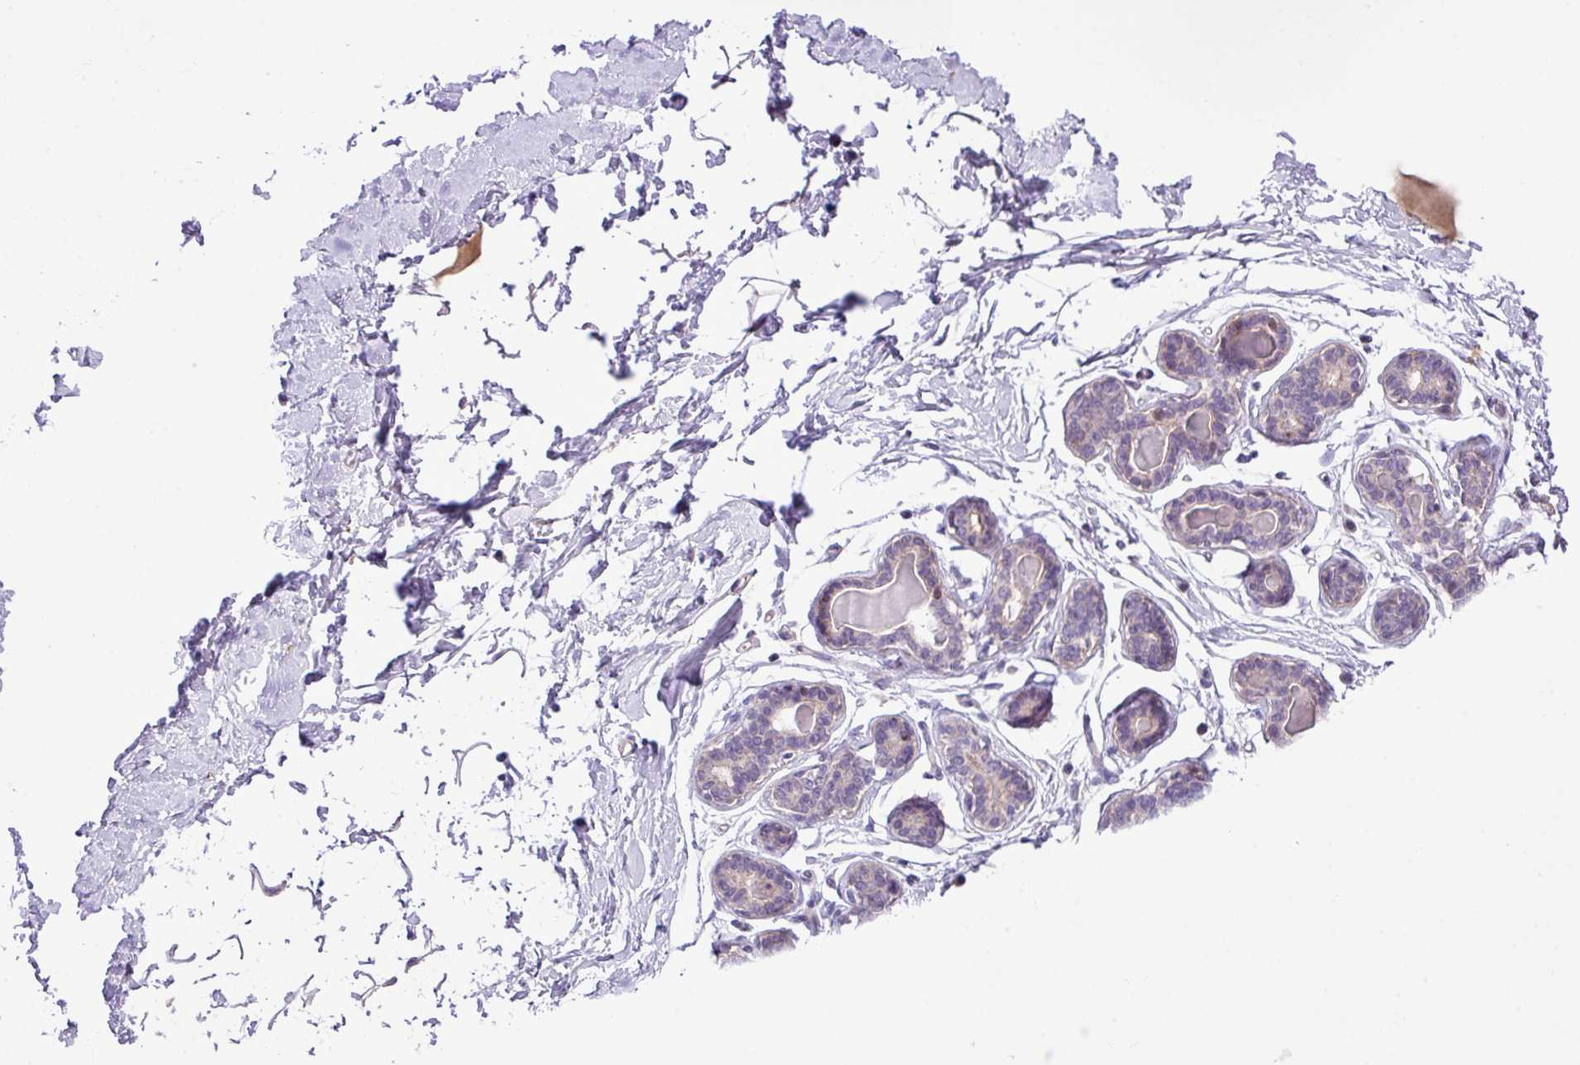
{"staining": {"intensity": "negative", "quantity": "none", "location": "none"}, "tissue": "breast", "cell_type": "Adipocytes", "image_type": "normal", "snomed": [{"axis": "morphology", "description": "Normal tissue, NOS"}, {"axis": "topography", "description": "Breast"}], "caption": "High power microscopy histopathology image of an immunohistochemistry image of normal breast, revealing no significant positivity in adipocytes.", "gene": "YLPM1", "patient": {"sex": "female", "age": 23}}